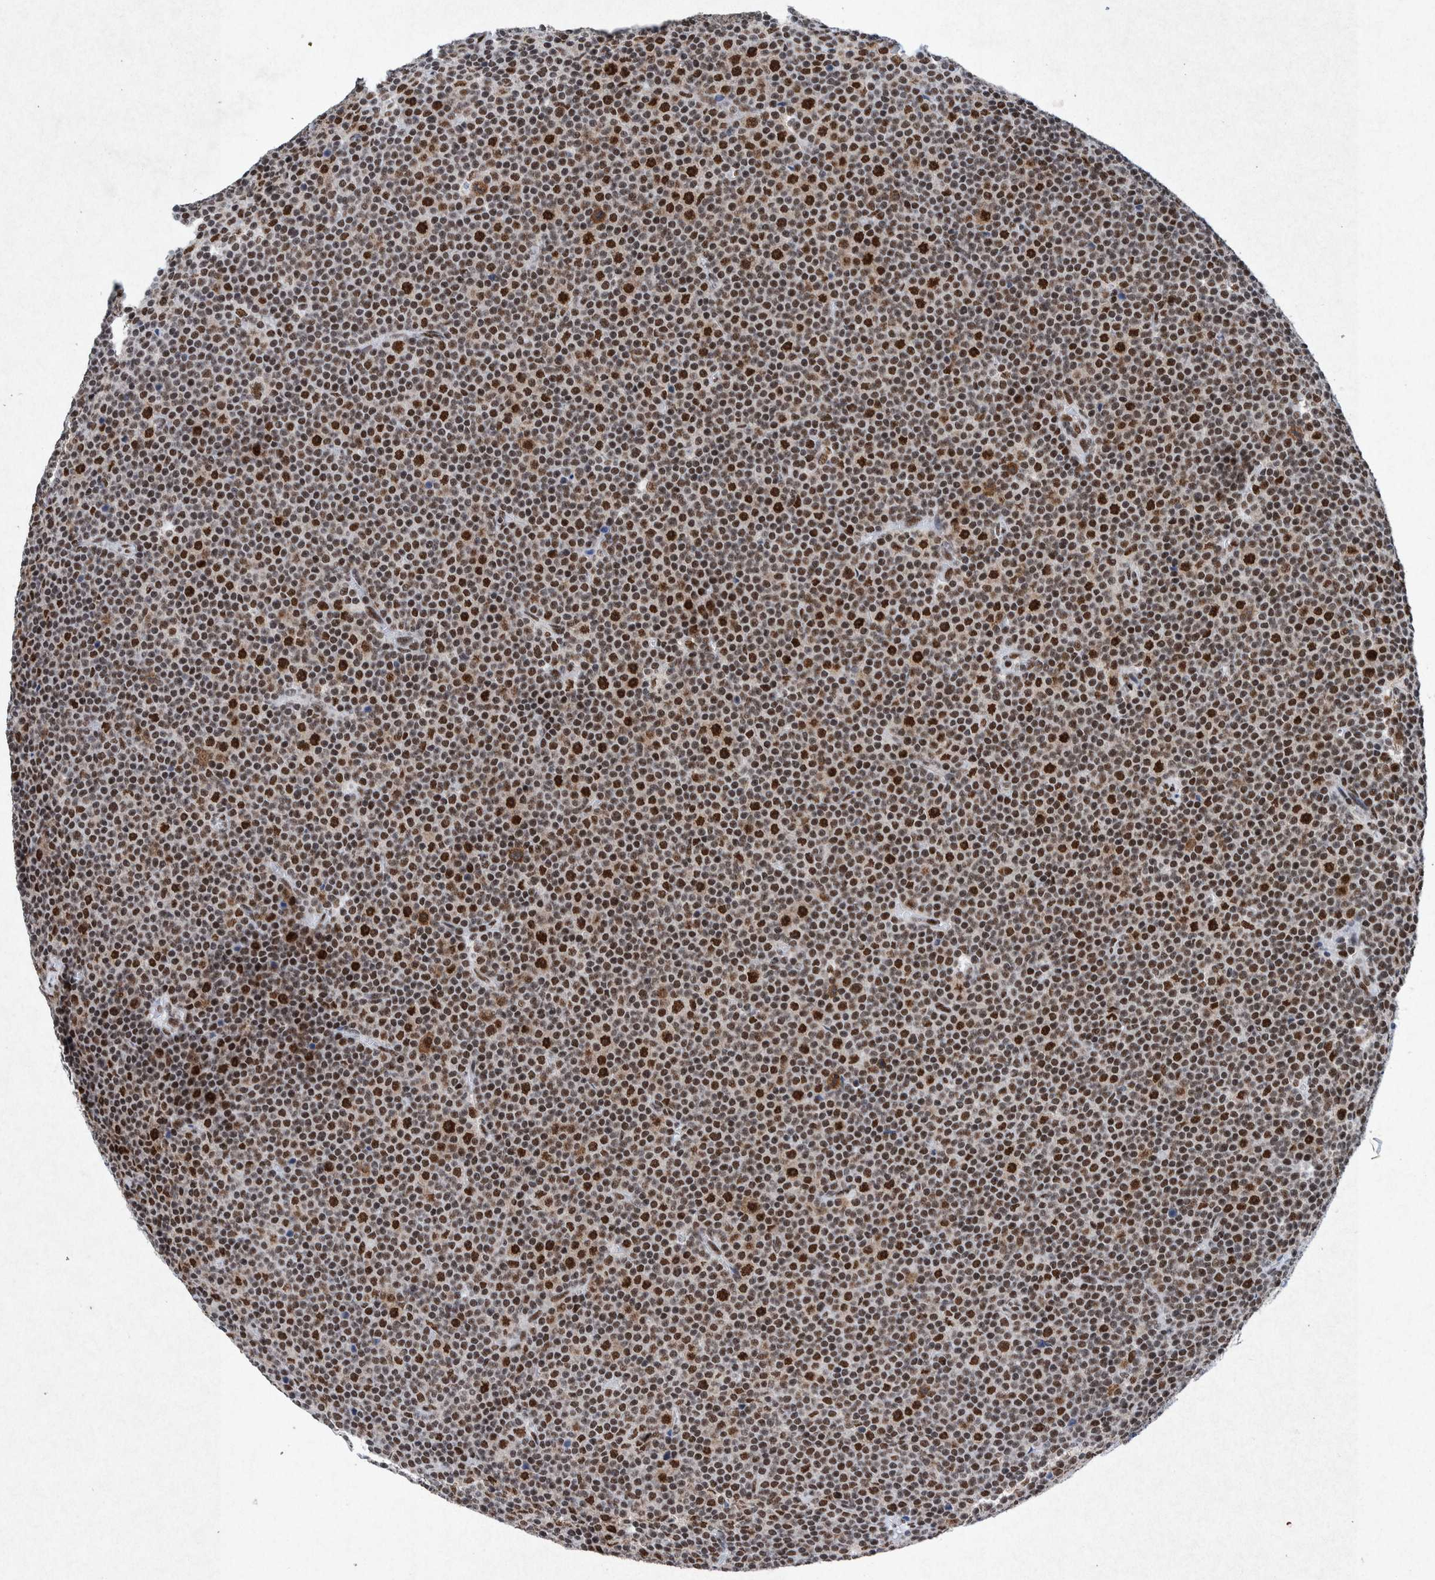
{"staining": {"intensity": "strong", "quantity": ">75%", "location": "nuclear"}, "tissue": "lymphoma", "cell_type": "Tumor cells", "image_type": "cancer", "snomed": [{"axis": "morphology", "description": "Malignant lymphoma, non-Hodgkin's type, Low grade"}, {"axis": "topography", "description": "Lymph node"}], "caption": "Low-grade malignant lymphoma, non-Hodgkin's type stained with DAB (3,3'-diaminobenzidine) immunohistochemistry shows high levels of strong nuclear staining in approximately >75% of tumor cells.", "gene": "TAF10", "patient": {"sex": "female", "age": 67}}